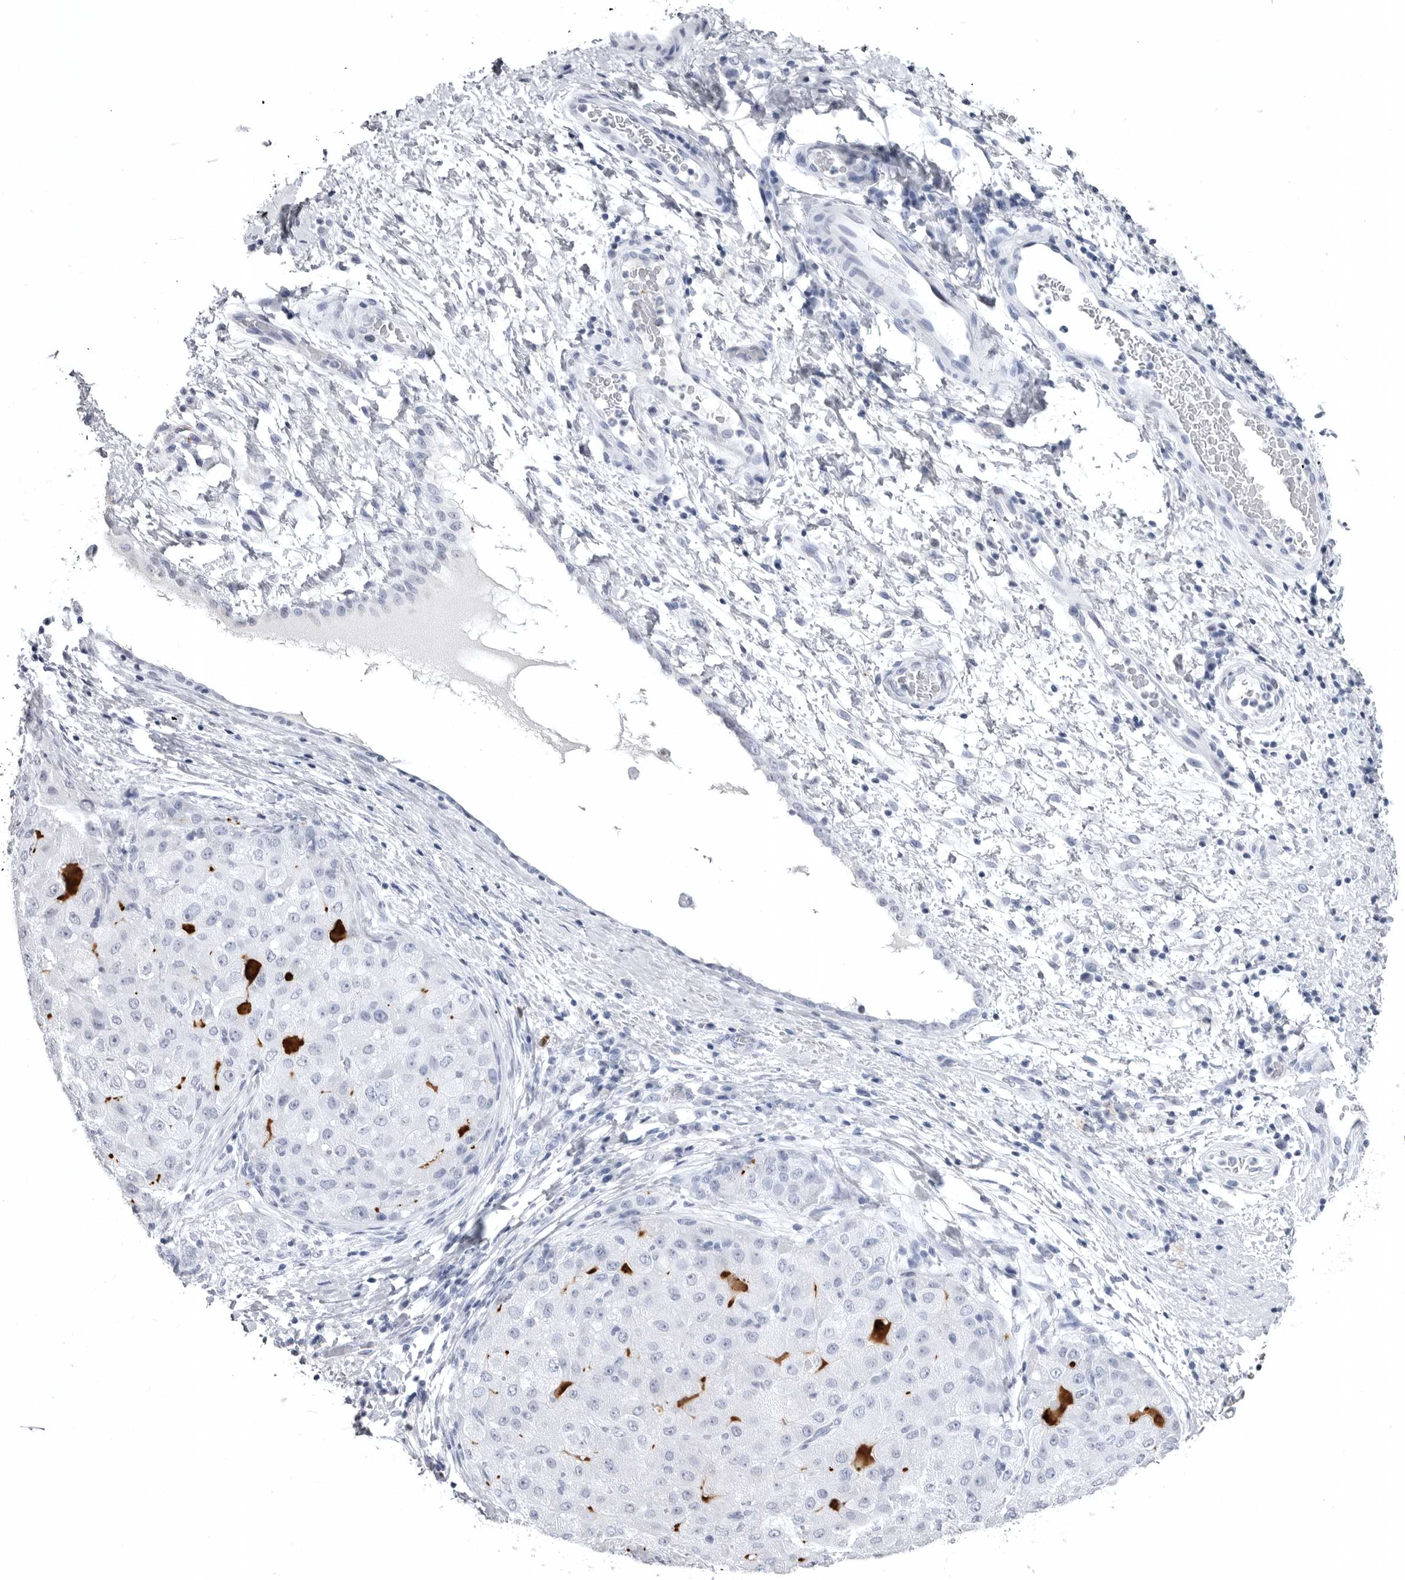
{"staining": {"intensity": "negative", "quantity": "none", "location": "none"}, "tissue": "liver cancer", "cell_type": "Tumor cells", "image_type": "cancer", "snomed": [{"axis": "morphology", "description": "Carcinoma, Hepatocellular, NOS"}, {"axis": "topography", "description": "Liver"}], "caption": "This is an IHC micrograph of liver cancer (hepatocellular carcinoma). There is no positivity in tumor cells.", "gene": "COL26A1", "patient": {"sex": "male", "age": 80}}